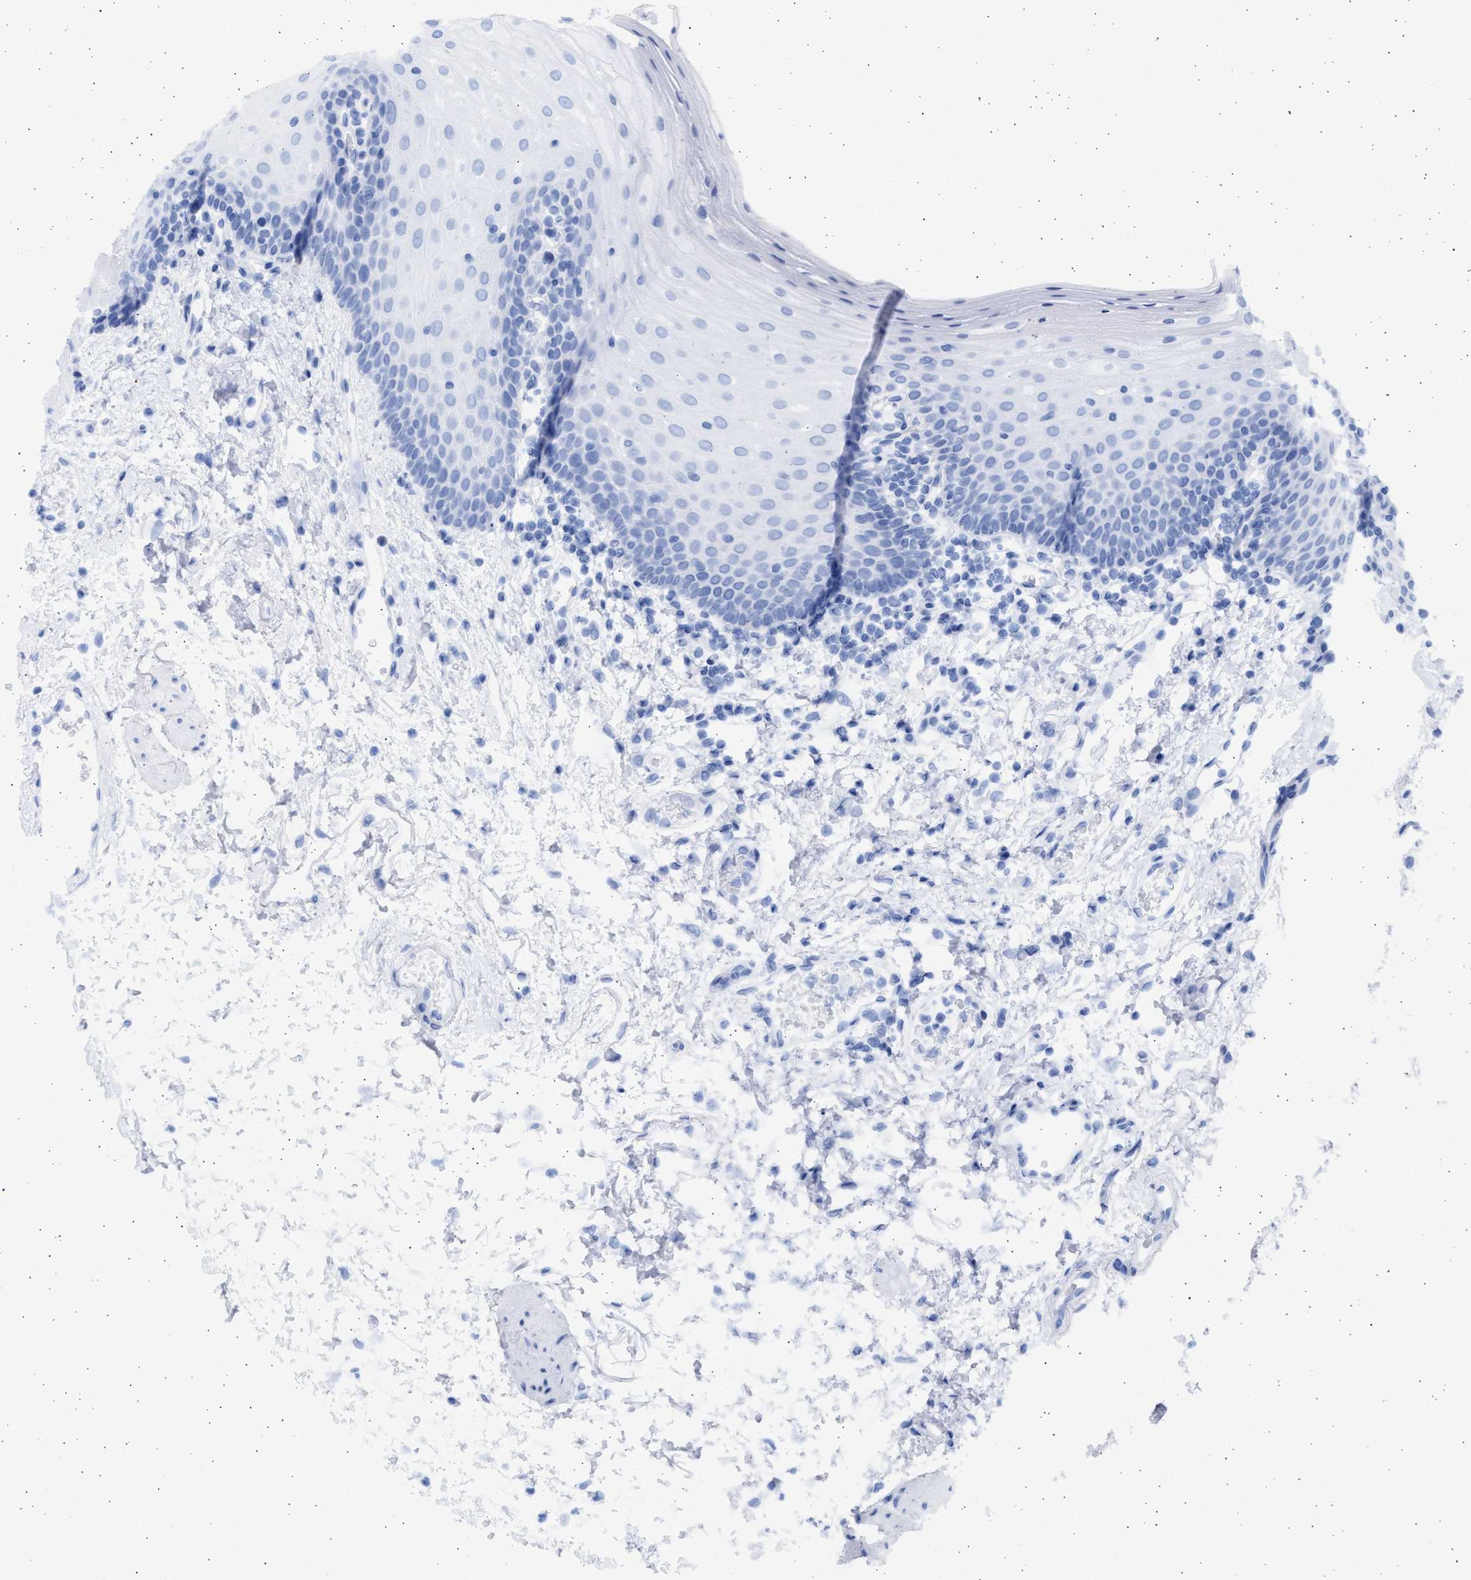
{"staining": {"intensity": "negative", "quantity": "none", "location": "none"}, "tissue": "oral mucosa", "cell_type": "Squamous epithelial cells", "image_type": "normal", "snomed": [{"axis": "morphology", "description": "Normal tissue, NOS"}, {"axis": "topography", "description": "Oral tissue"}], "caption": "High power microscopy micrograph of an IHC micrograph of normal oral mucosa, revealing no significant staining in squamous epithelial cells. Brightfield microscopy of immunohistochemistry stained with DAB (brown) and hematoxylin (blue), captured at high magnification.", "gene": "ALDOC", "patient": {"sex": "male", "age": 66}}